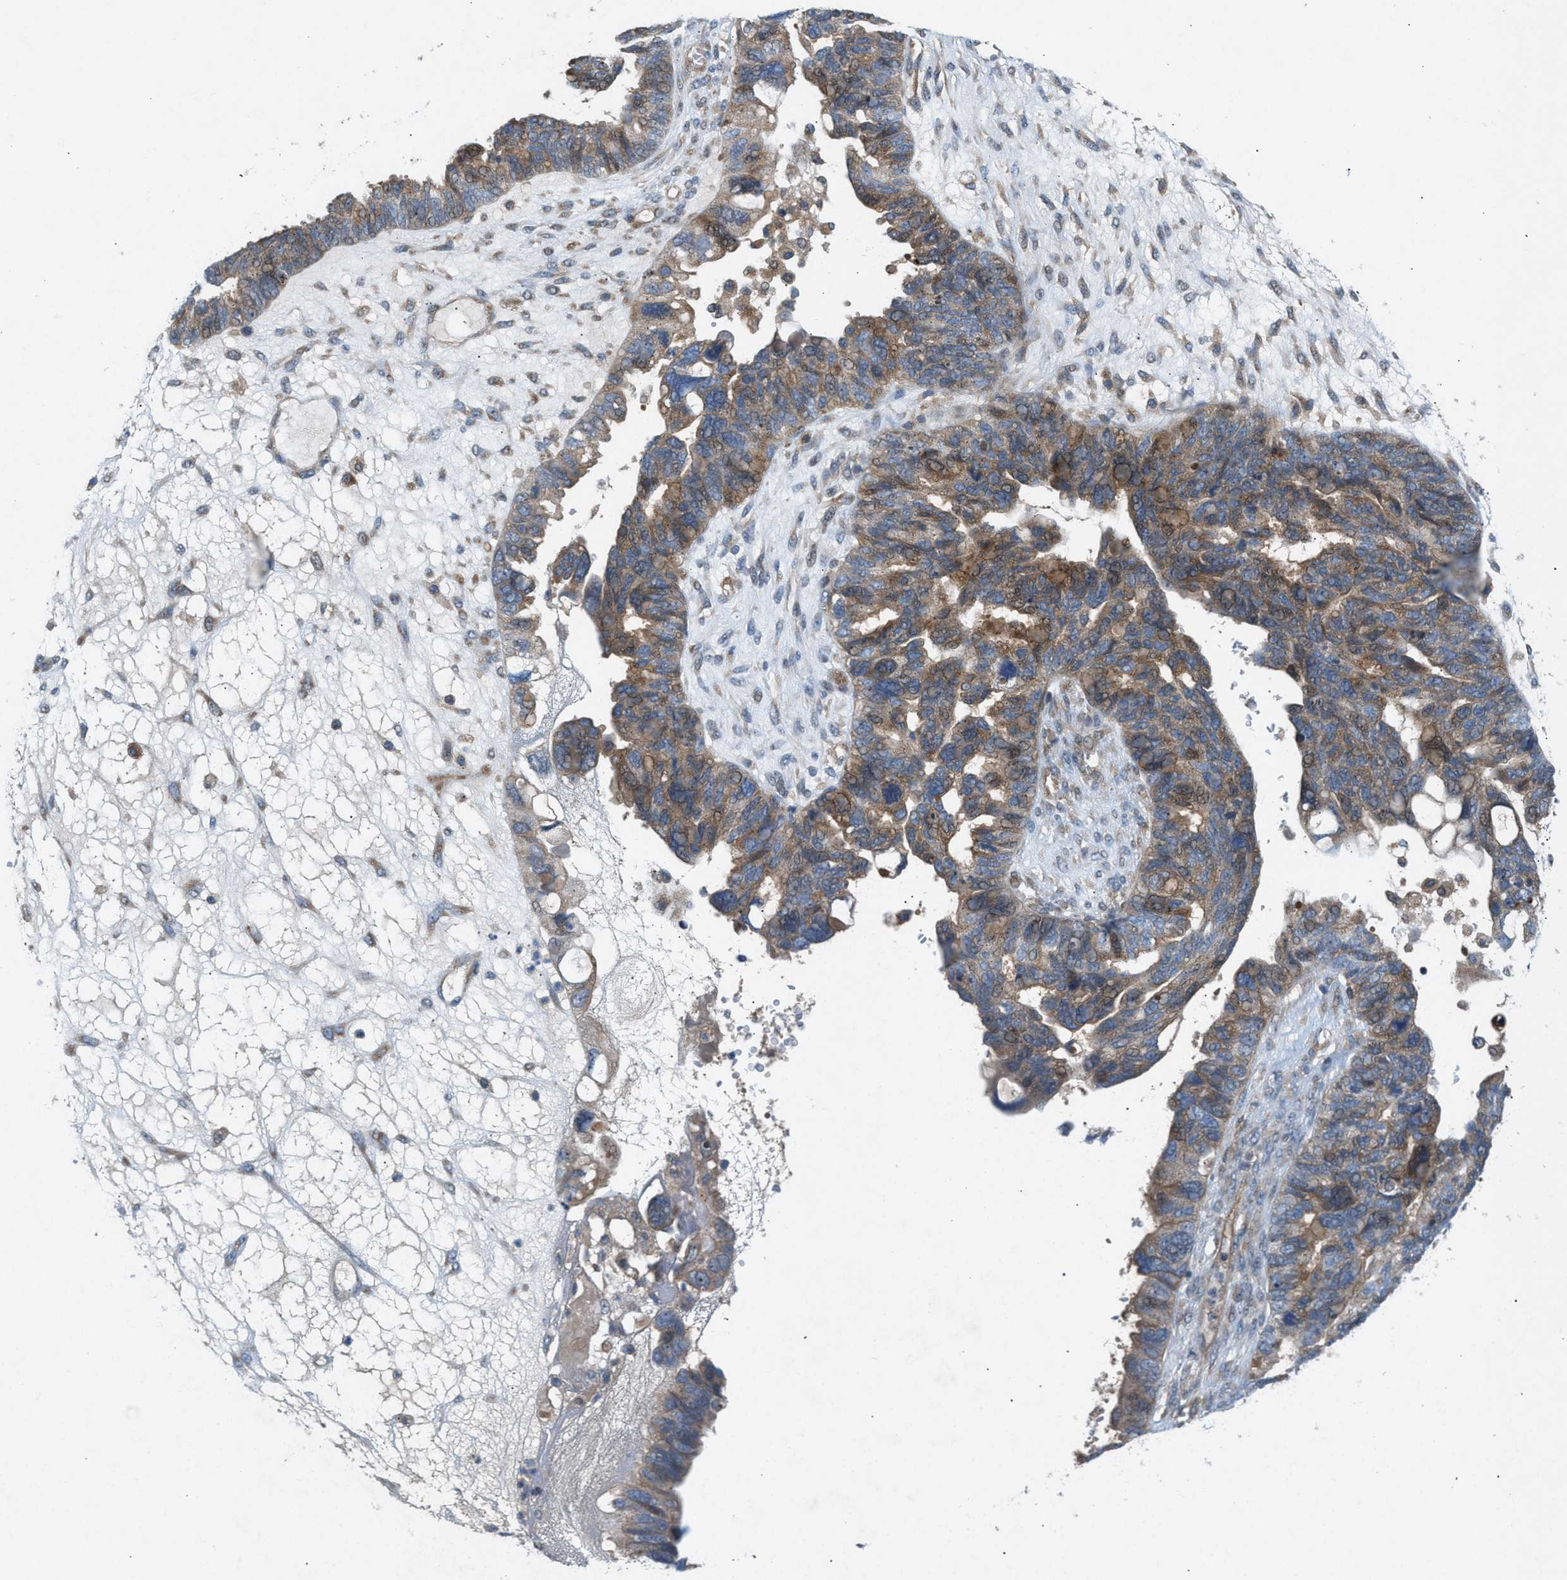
{"staining": {"intensity": "weak", "quantity": ">75%", "location": "cytoplasmic/membranous"}, "tissue": "ovarian cancer", "cell_type": "Tumor cells", "image_type": "cancer", "snomed": [{"axis": "morphology", "description": "Cystadenocarcinoma, serous, NOS"}, {"axis": "topography", "description": "Ovary"}], "caption": "Immunohistochemistry of human ovarian cancer shows low levels of weak cytoplasmic/membranous staining in approximately >75% of tumor cells.", "gene": "CYB5D1", "patient": {"sex": "female", "age": 79}}